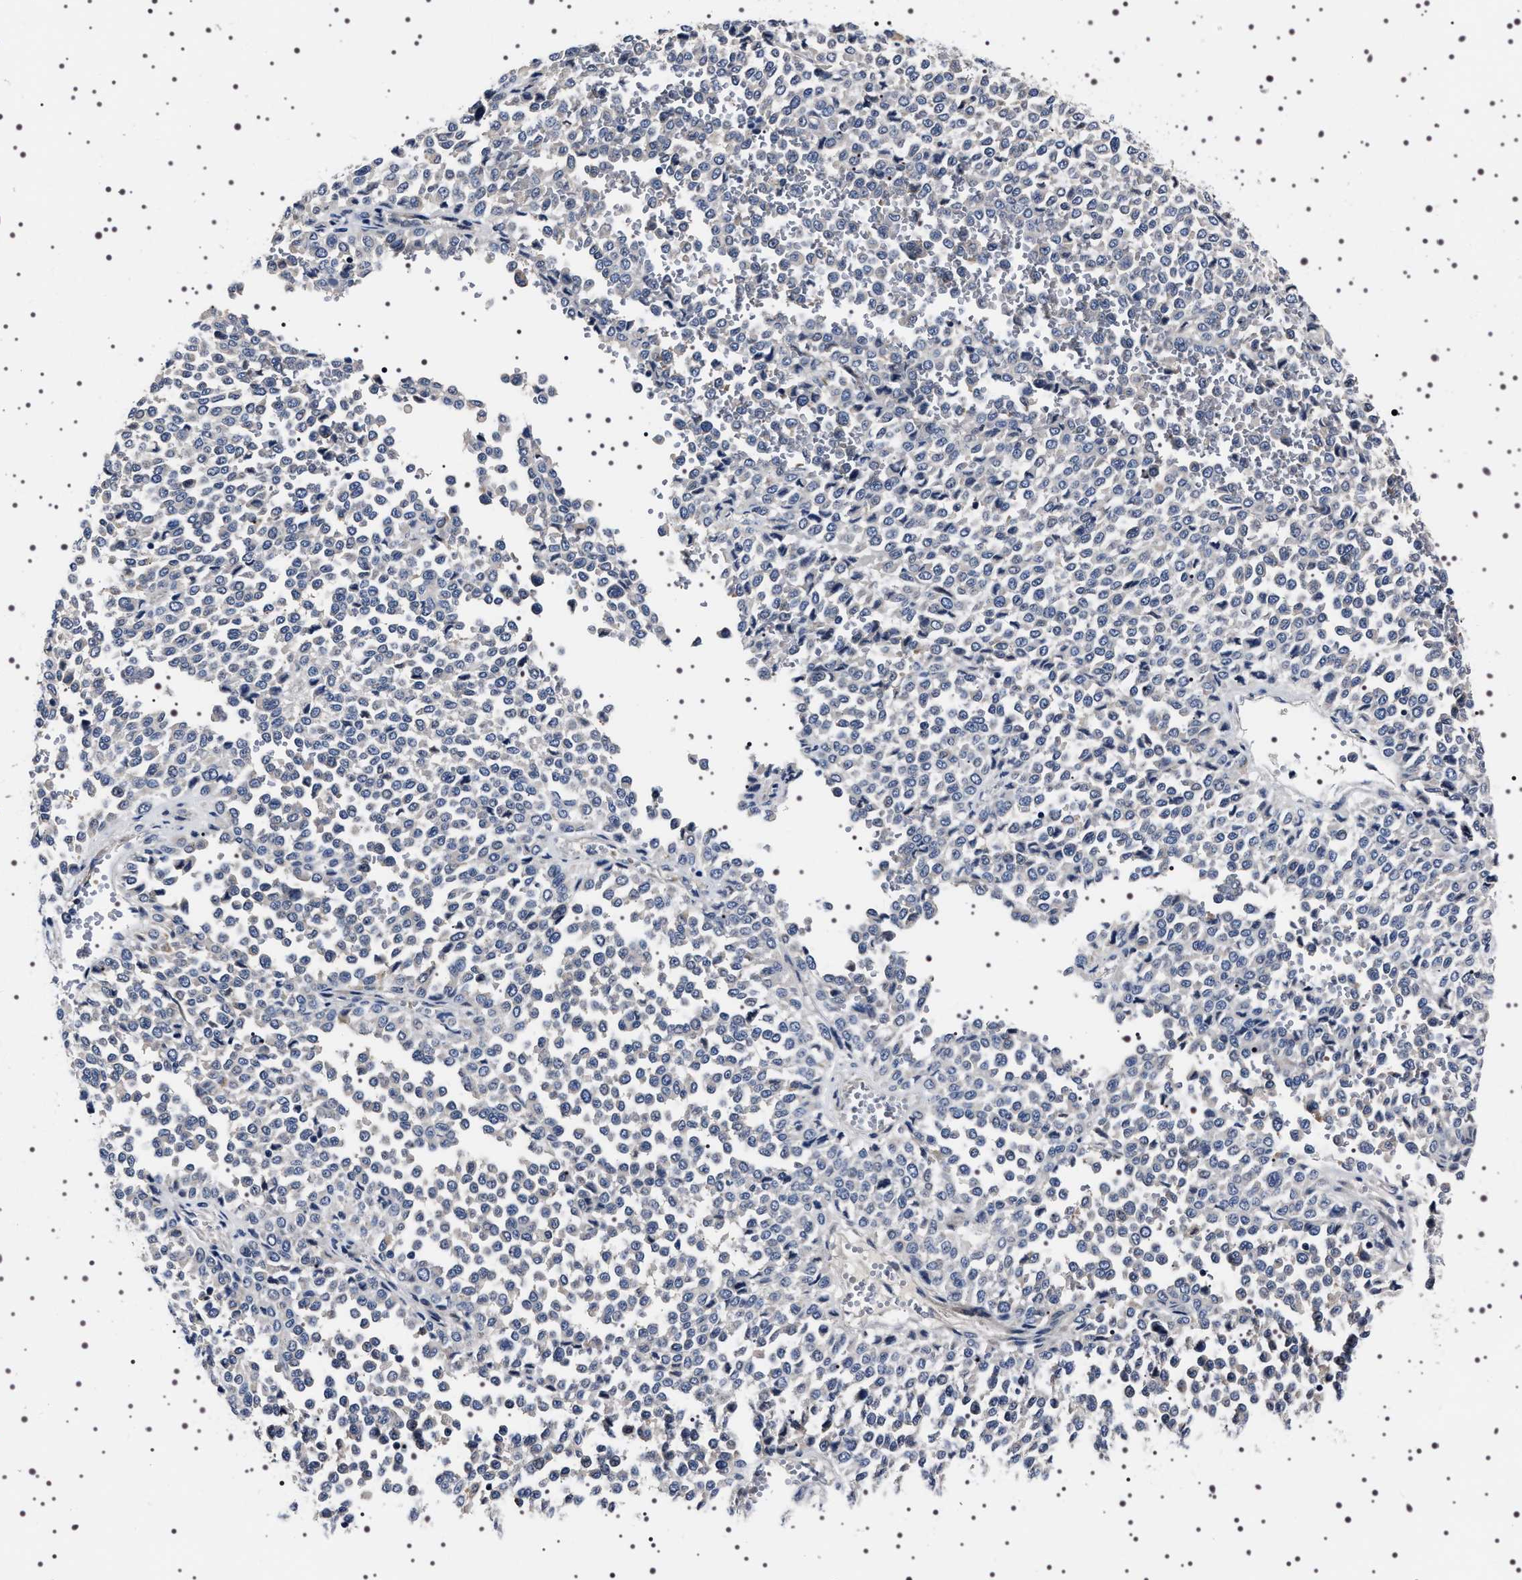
{"staining": {"intensity": "negative", "quantity": "none", "location": "none"}, "tissue": "melanoma", "cell_type": "Tumor cells", "image_type": "cancer", "snomed": [{"axis": "morphology", "description": "Malignant melanoma, Metastatic site"}, {"axis": "topography", "description": "Pancreas"}], "caption": "This is an immunohistochemistry (IHC) image of malignant melanoma (metastatic site). There is no positivity in tumor cells.", "gene": "TARBP1", "patient": {"sex": "female", "age": 30}}